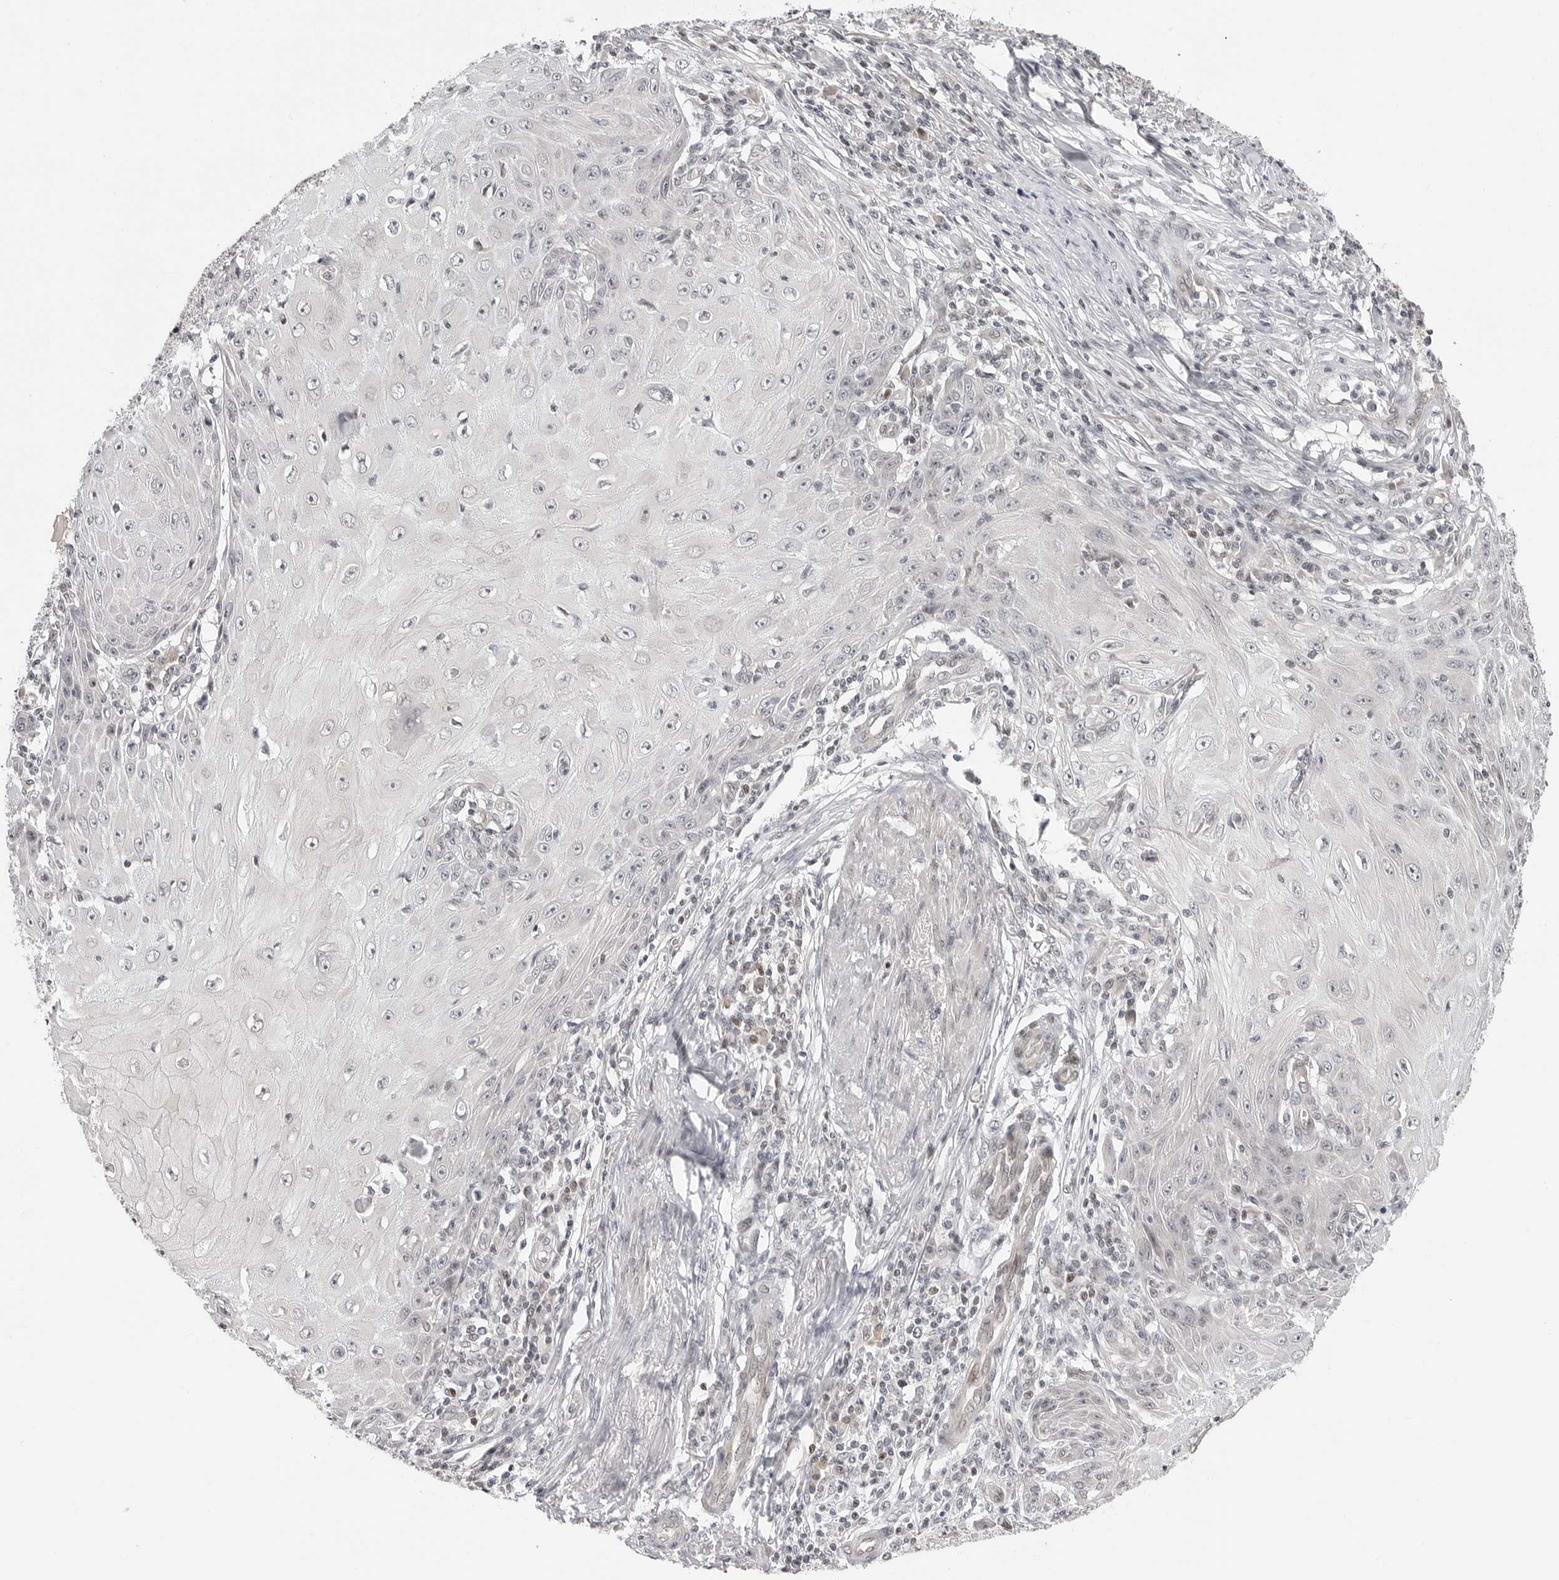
{"staining": {"intensity": "negative", "quantity": "none", "location": "none"}, "tissue": "skin cancer", "cell_type": "Tumor cells", "image_type": "cancer", "snomed": [{"axis": "morphology", "description": "Squamous cell carcinoma, NOS"}, {"axis": "topography", "description": "Skin"}], "caption": "Tumor cells are negative for protein expression in human skin cancer (squamous cell carcinoma).", "gene": "C8orf33", "patient": {"sex": "female", "age": 73}}